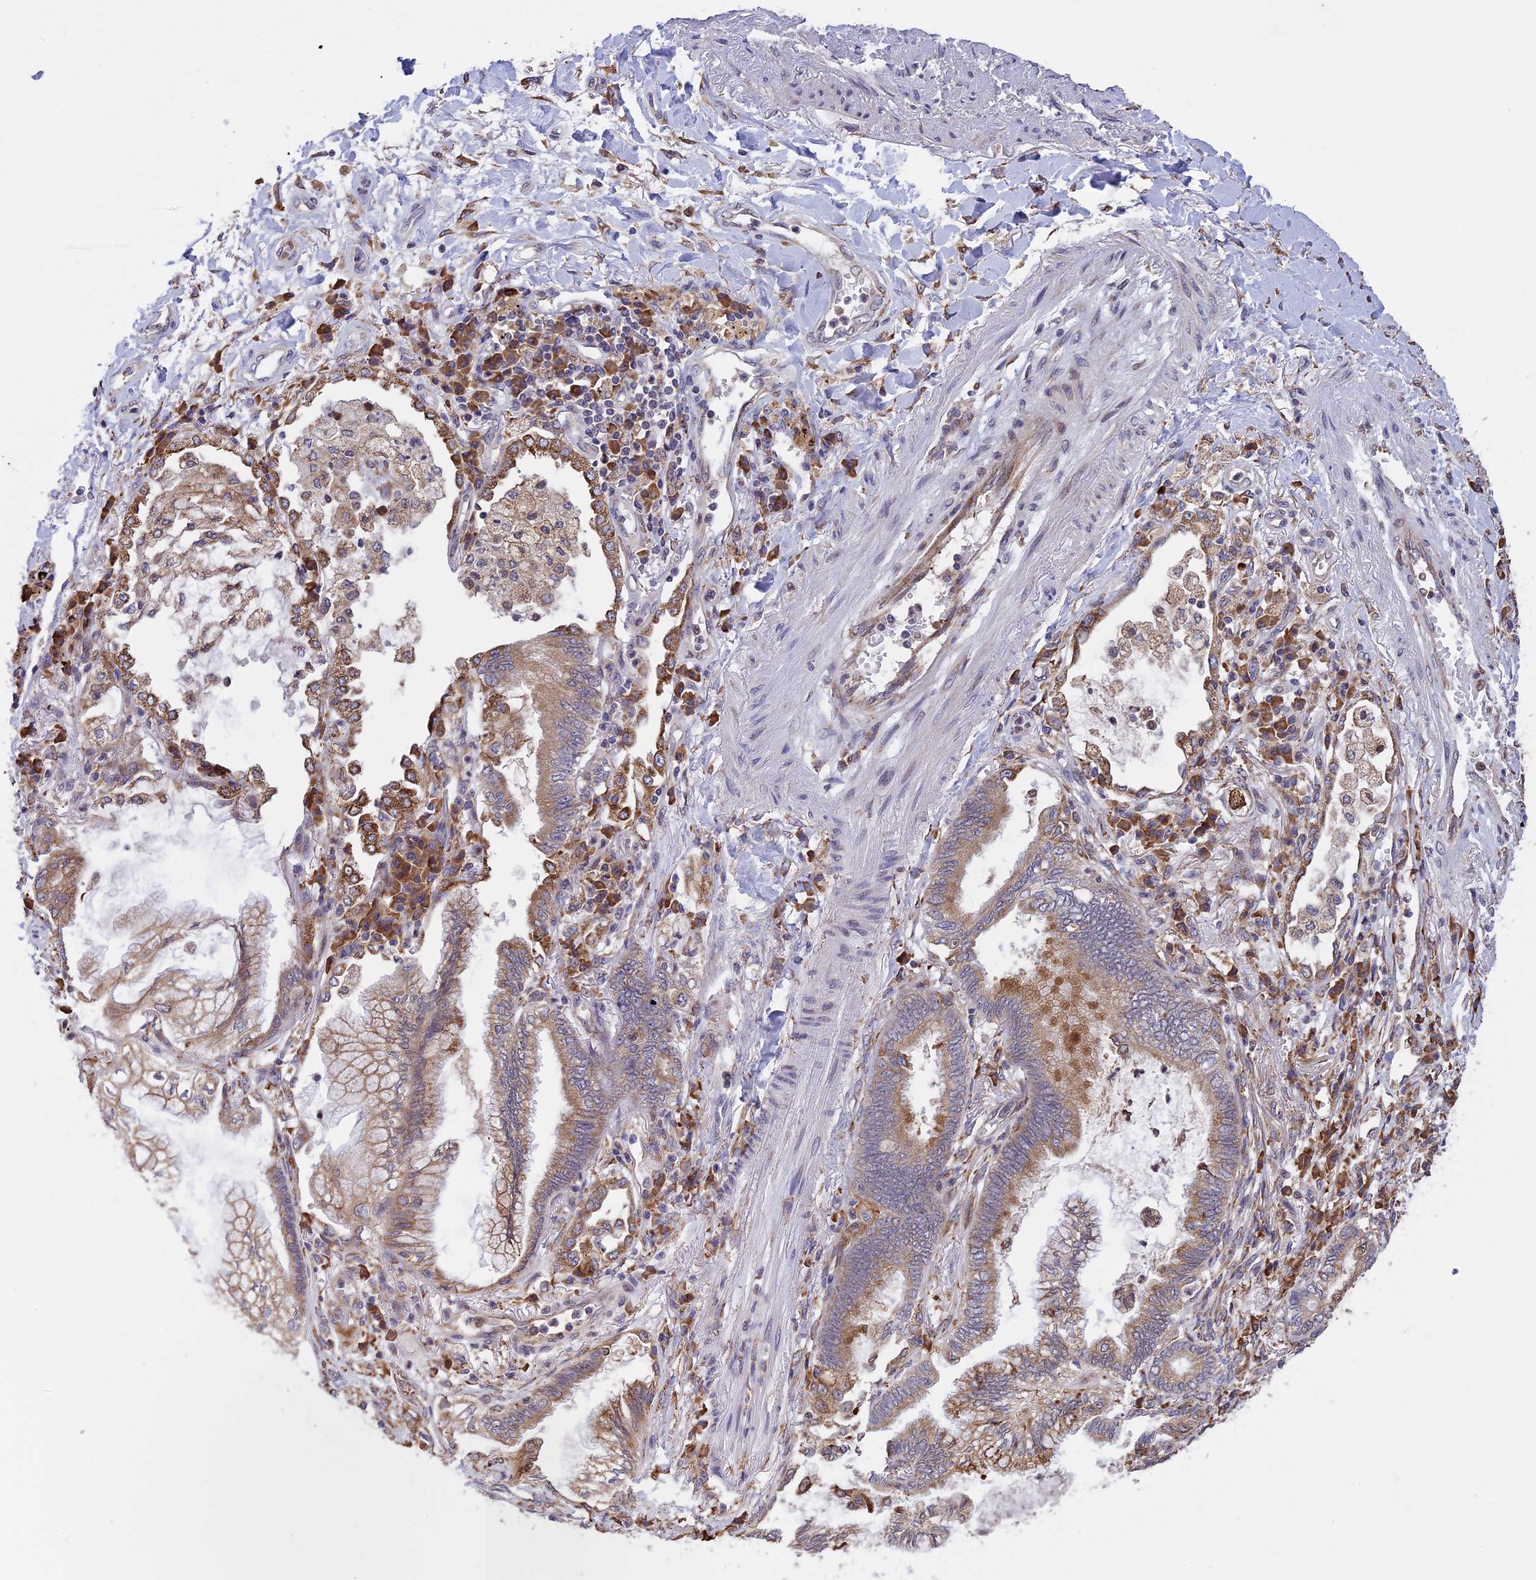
{"staining": {"intensity": "weak", "quantity": "25%-75%", "location": "cytoplasmic/membranous"}, "tissue": "lung cancer", "cell_type": "Tumor cells", "image_type": "cancer", "snomed": [{"axis": "morphology", "description": "Adenocarcinoma, NOS"}, {"axis": "topography", "description": "Lung"}], "caption": "Immunohistochemistry (IHC) of human adenocarcinoma (lung) displays low levels of weak cytoplasmic/membranous positivity in about 25%-75% of tumor cells. Nuclei are stained in blue.", "gene": "DMRTA2", "patient": {"sex": "female", "age": 70}}